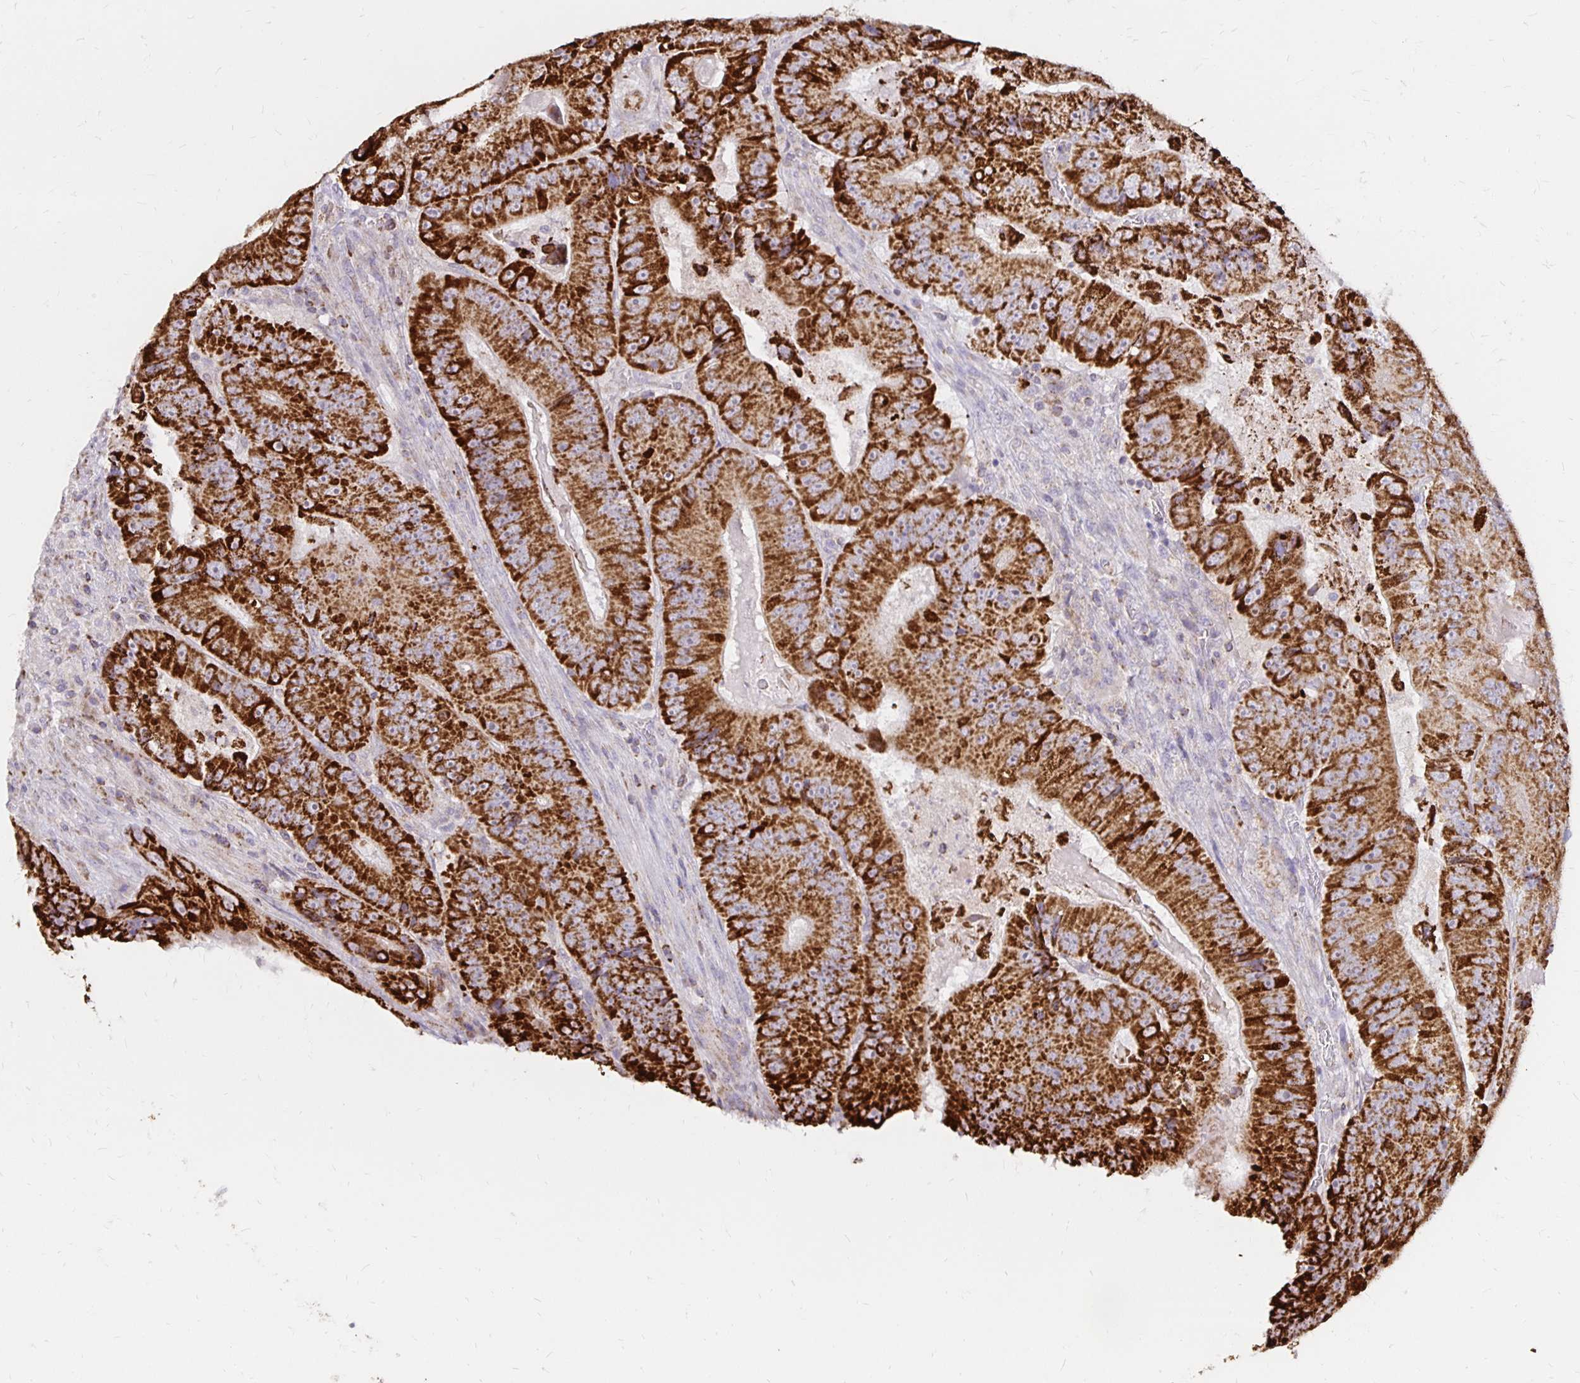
{"staining": {"intensity": "strong", "quantity": ">75%", "location": "cytoplasmic/membranous"}, "tissue": "colorectal cancer", "cell_type": "Tumor cells", "image_type": "cancer", "snomed": [{"axis": "morphology", "description": "Adenocarcinoma, NOS"}, {"axis": "topography", "description": "Colon"}], "caption": "A micrograph of colorectal cancer (adenocarcinoma) stained for a protein demonstrates strong cytoplasmic/membranous brown staining in tumor cells. (Brightfield microscopy of DAB IHC at high magnification).", "gene": "IER3", "patient": {"sex": "female", "age": 86}}